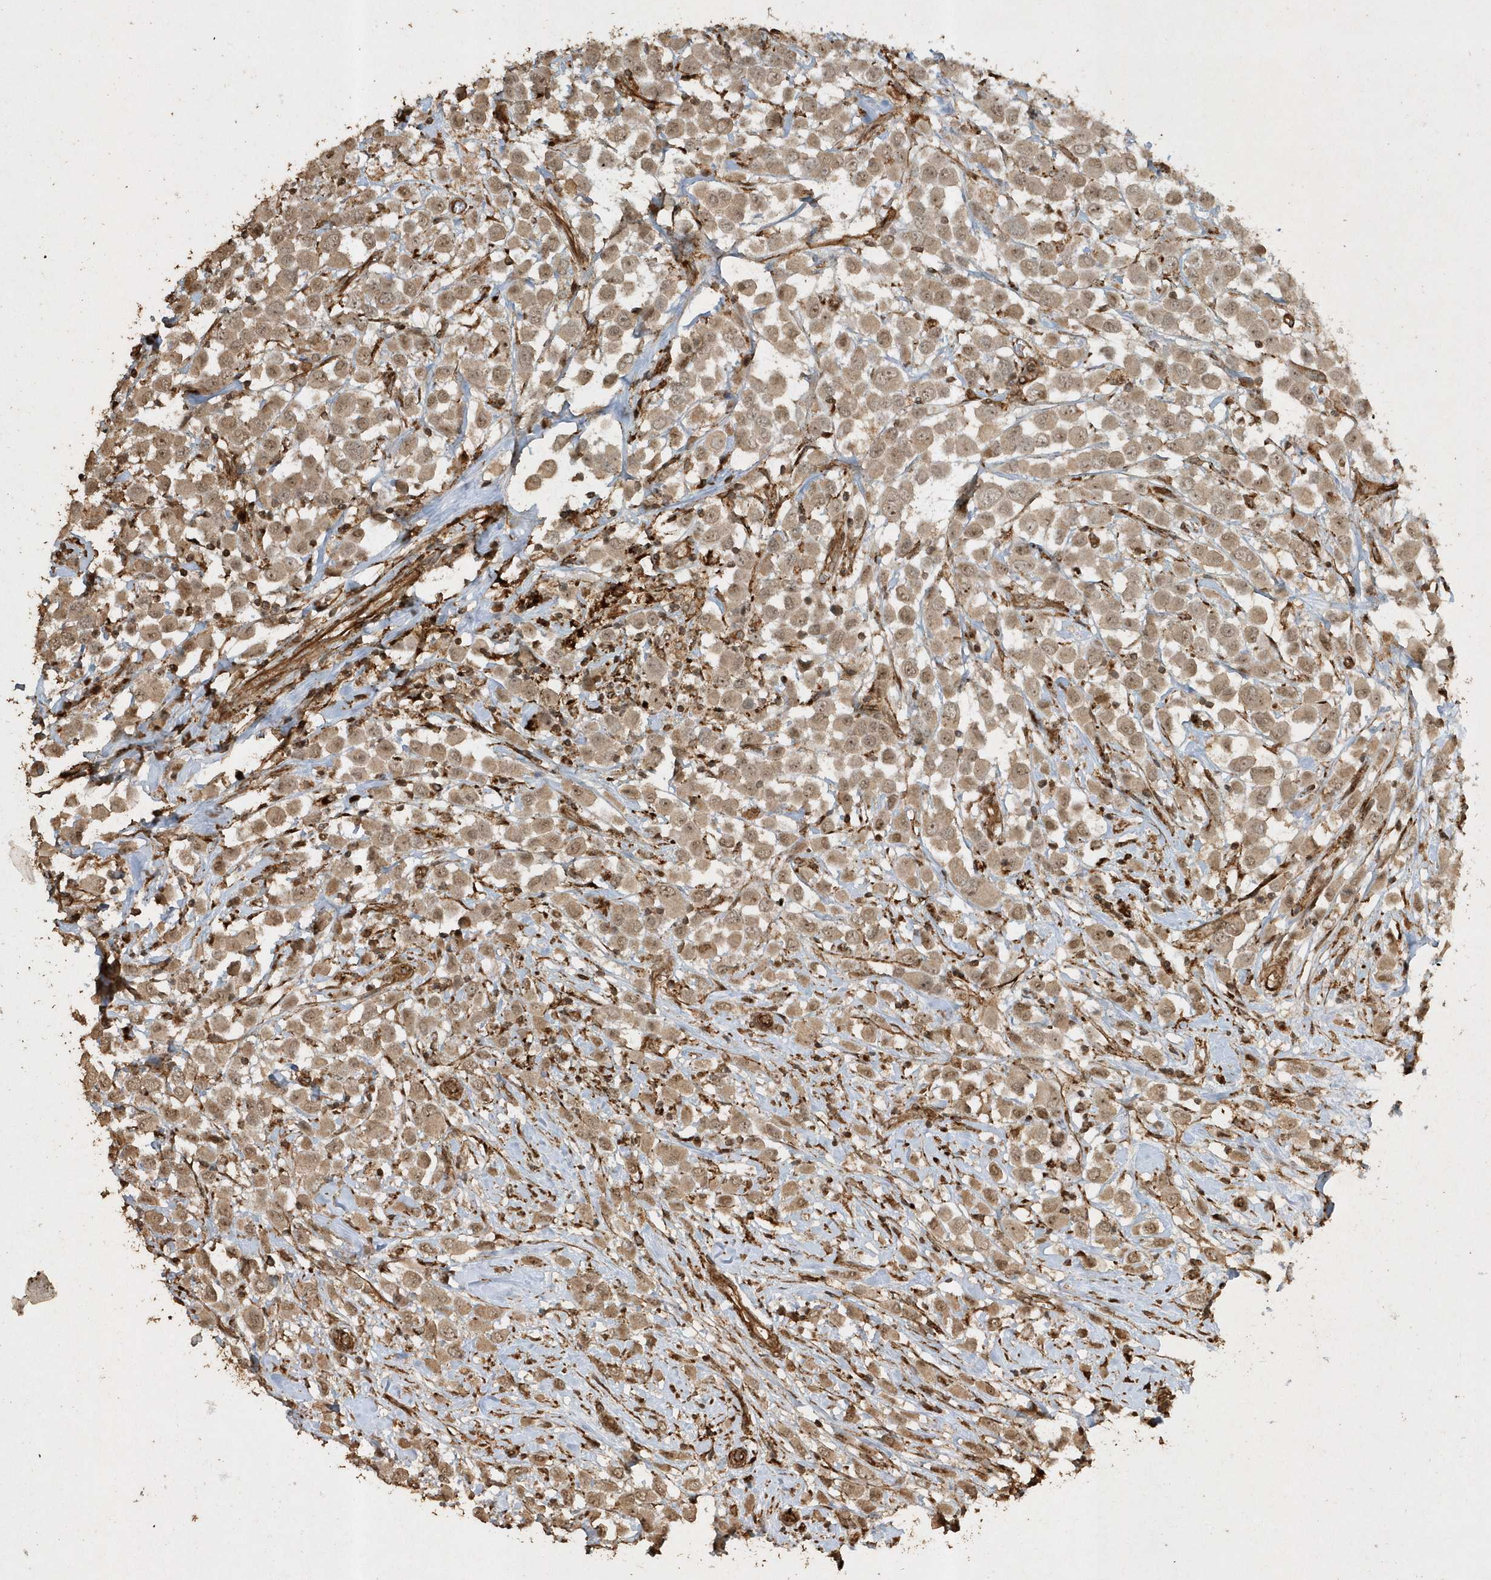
{"staining": {"intensity": "moderate", "quantity": ">75%", "location": "cytoplasmic/membranous,nuclear"}, "tissue": "breast cancer", "cell_type": "Tumor cells", "image_type": "cancer", "snomed": [{"axis": "morphology", "description": "Duct carcinoma"}, {"axis": "topography", "description": "Breast"}], "caption": "A histopathology image showing moderate cytoplasmic/membranous and nuclear staining in about >75% of tumor cells in infiltrating ductal carcinoma (breast), as visualized by brown immunohistochemical staining.", "gene": "AVPI1", "patient": {"sex": "female", "age": 61}}